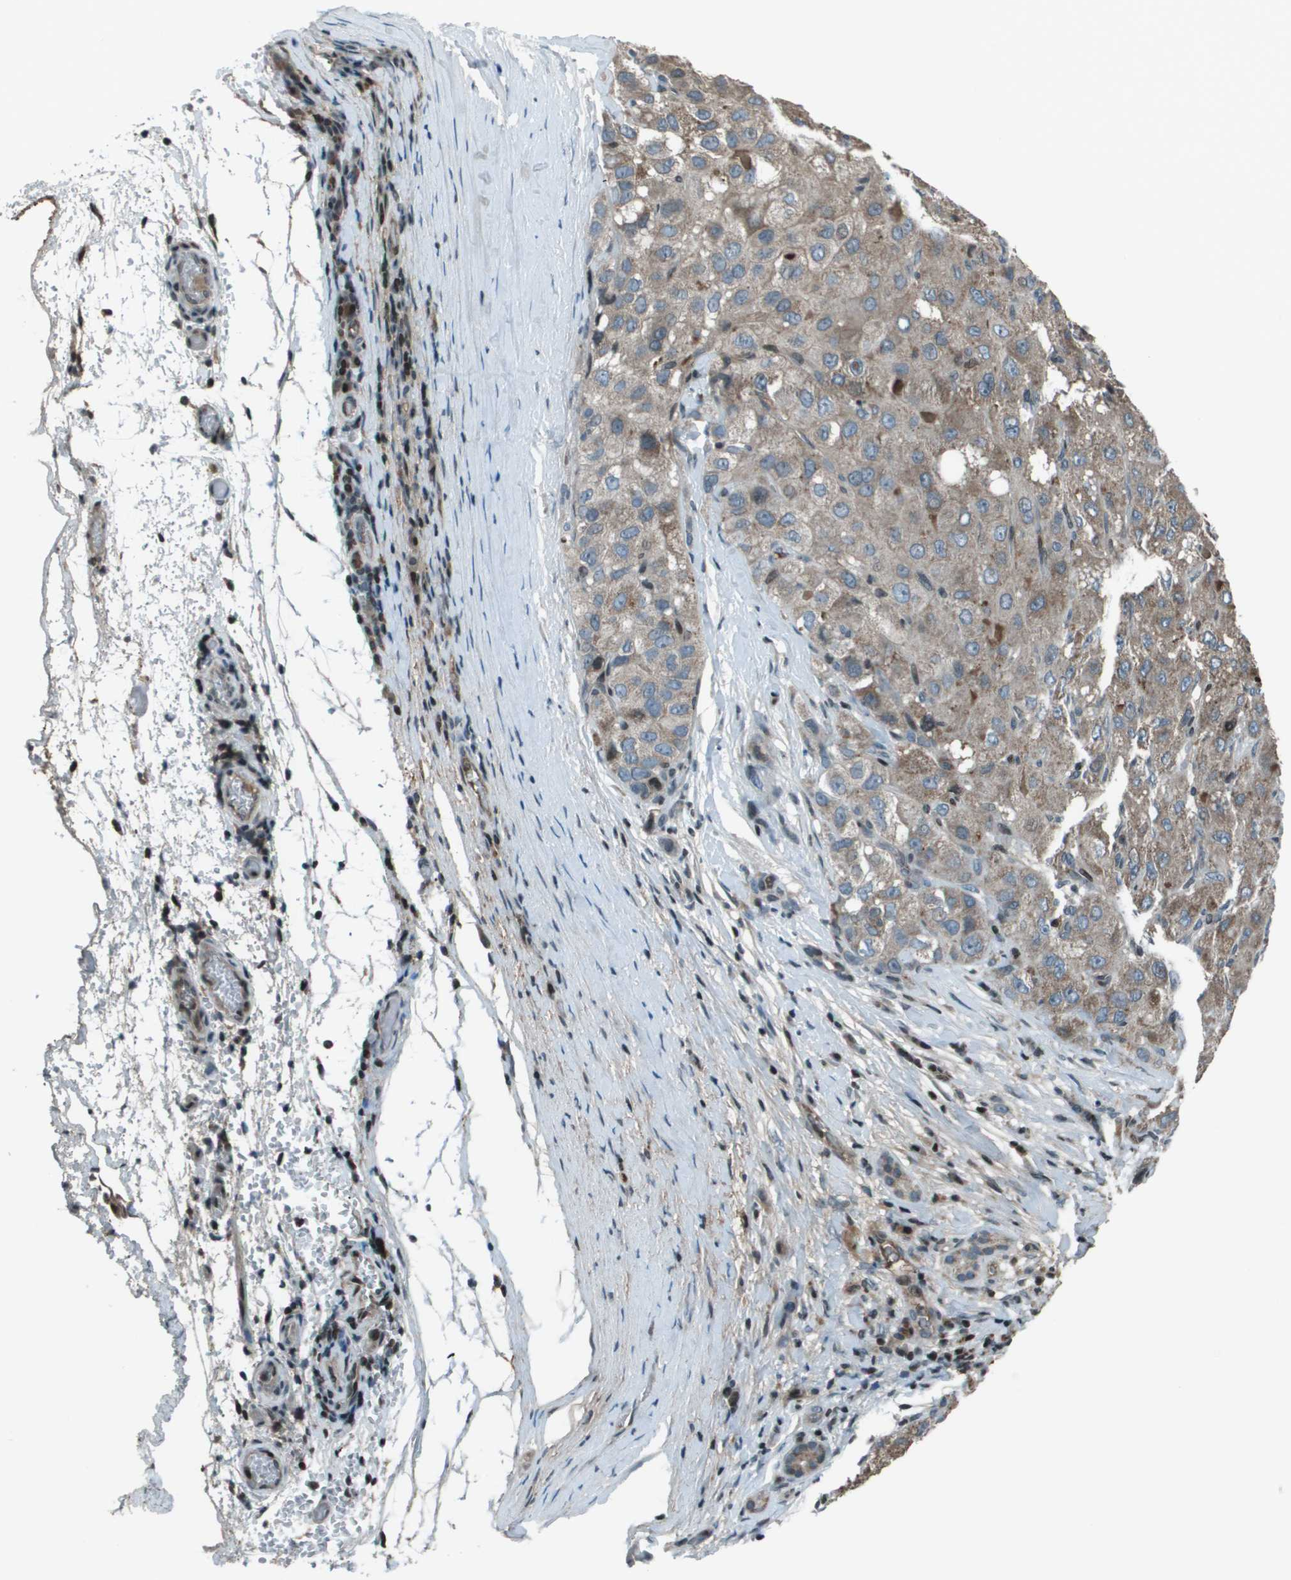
{"staining": {"intensity": "weak", "quantity": ">75%", "location": "cytoplasmic/membranous"}, "tissue": "liver cancer", "cell_type": "Tumor cells", "image_type": "cancer", "snomed": [{"axis": "morphology", "description": "Carcinoma, Hepatocellular, NOS"}, {"axis": "topography", "description": "Liver"}], "caption": "The image demonstrates a brown stain indicating the presence of a protein in the cytoplasmic/membranous of tumor cells in hepatocellular carcinoma (liver). (brown staining indicates protein expression, while blue staining denotes nuclei).", "gene": "CXCL12", "patient": {"sex": "male", "age": 80}}